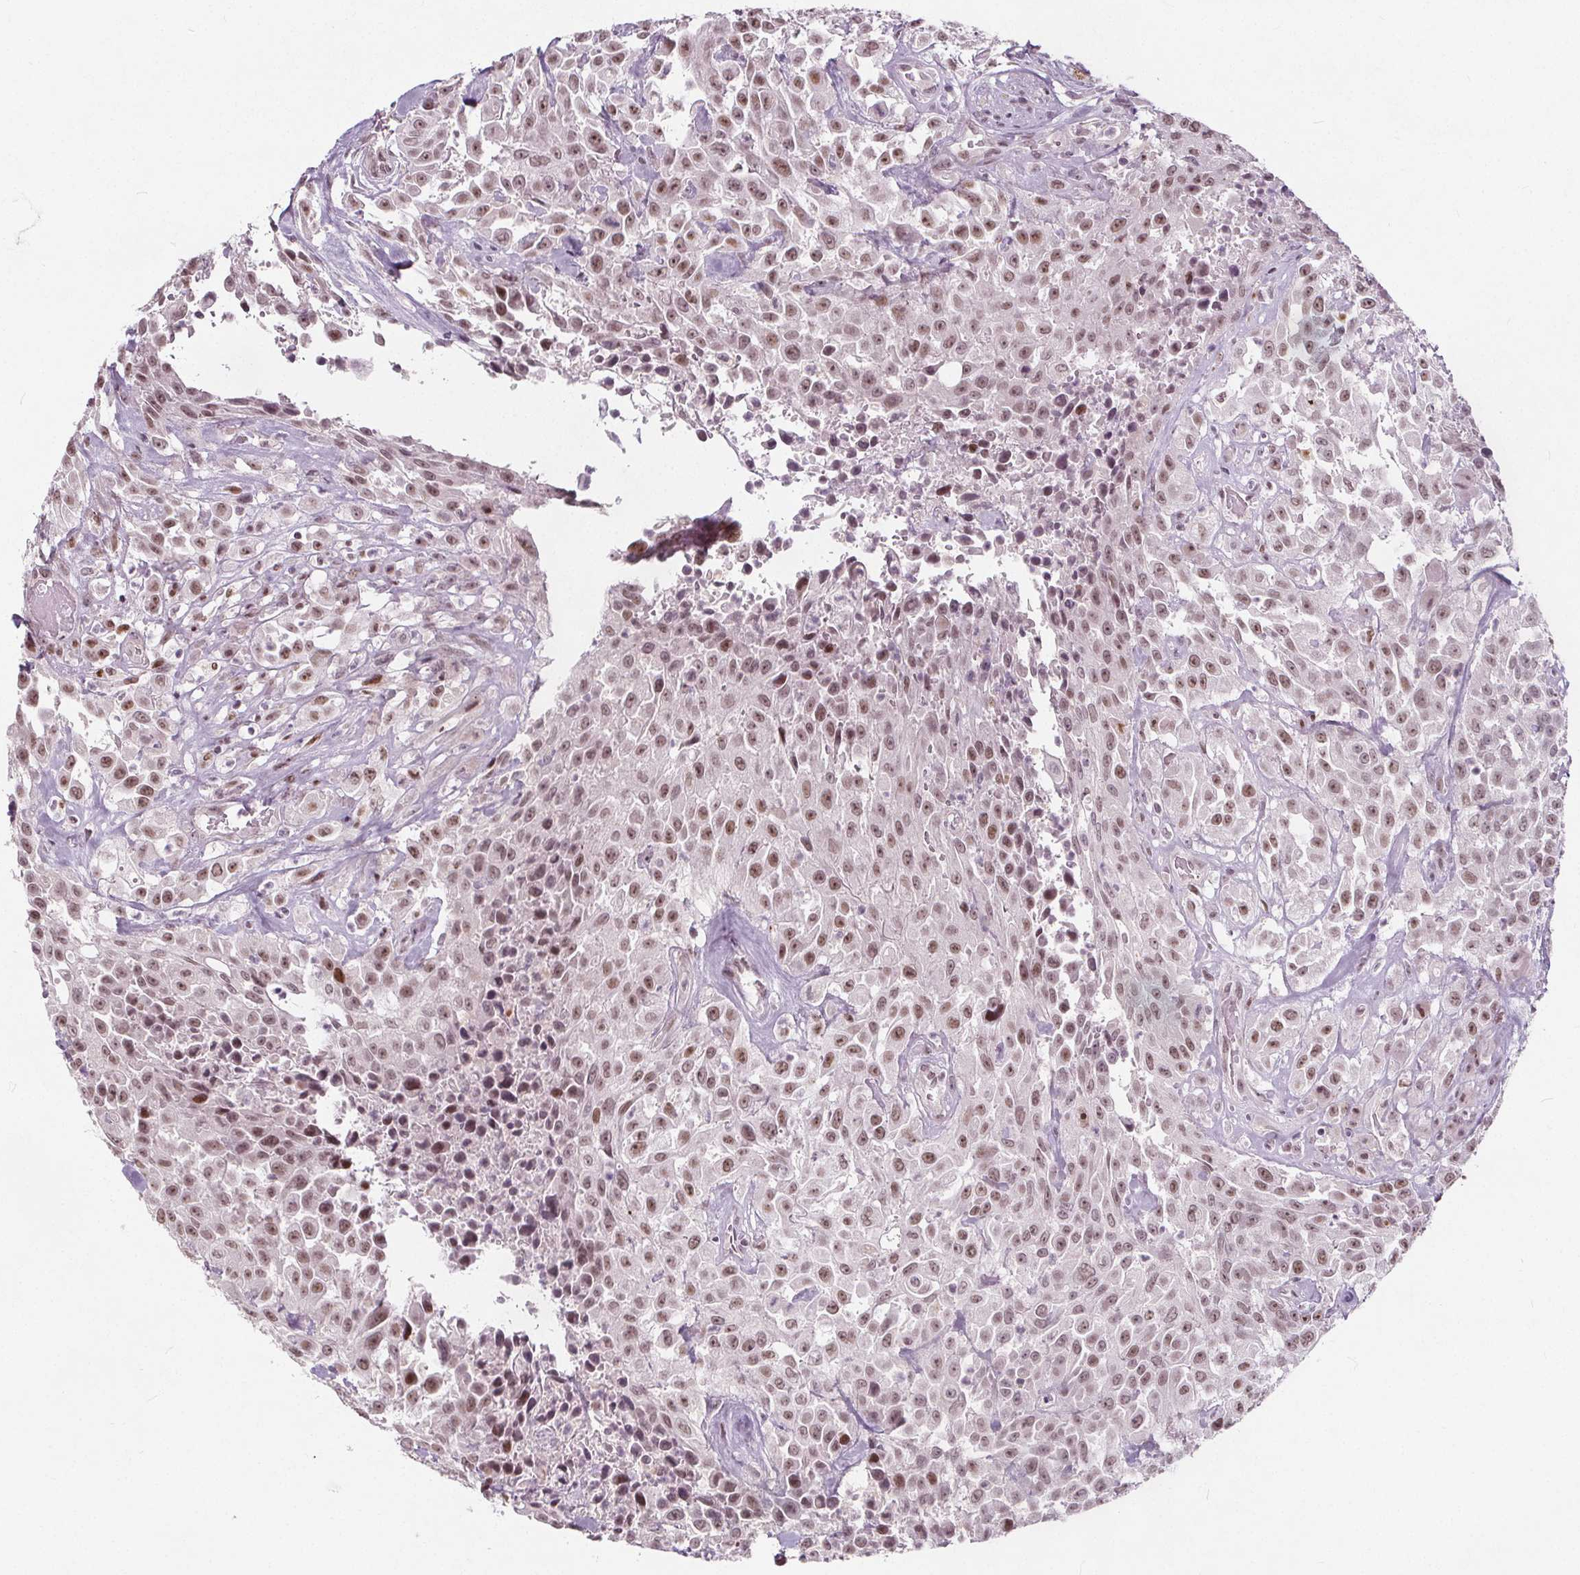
{"staining": {"intensity": "moderate", "quantity": ">75%", "location": "nuclear"}, "tissue": "urothelial cancer", "cell_type": "Tumor cells", "image_type": "cancer", "snomed": [{"axis": "morphology", "description": "Urothelial carcinoma, High grade"}, {"axis": "topography", "description": "Urinary bladder"}], "caption": "A brown stain labels moderate nuclear positivity of a protein in urothelial carcinoma (high-grade) tumor cells.", "gene": "TAF6L", "patient": {"sex": "male", "age": 79}}